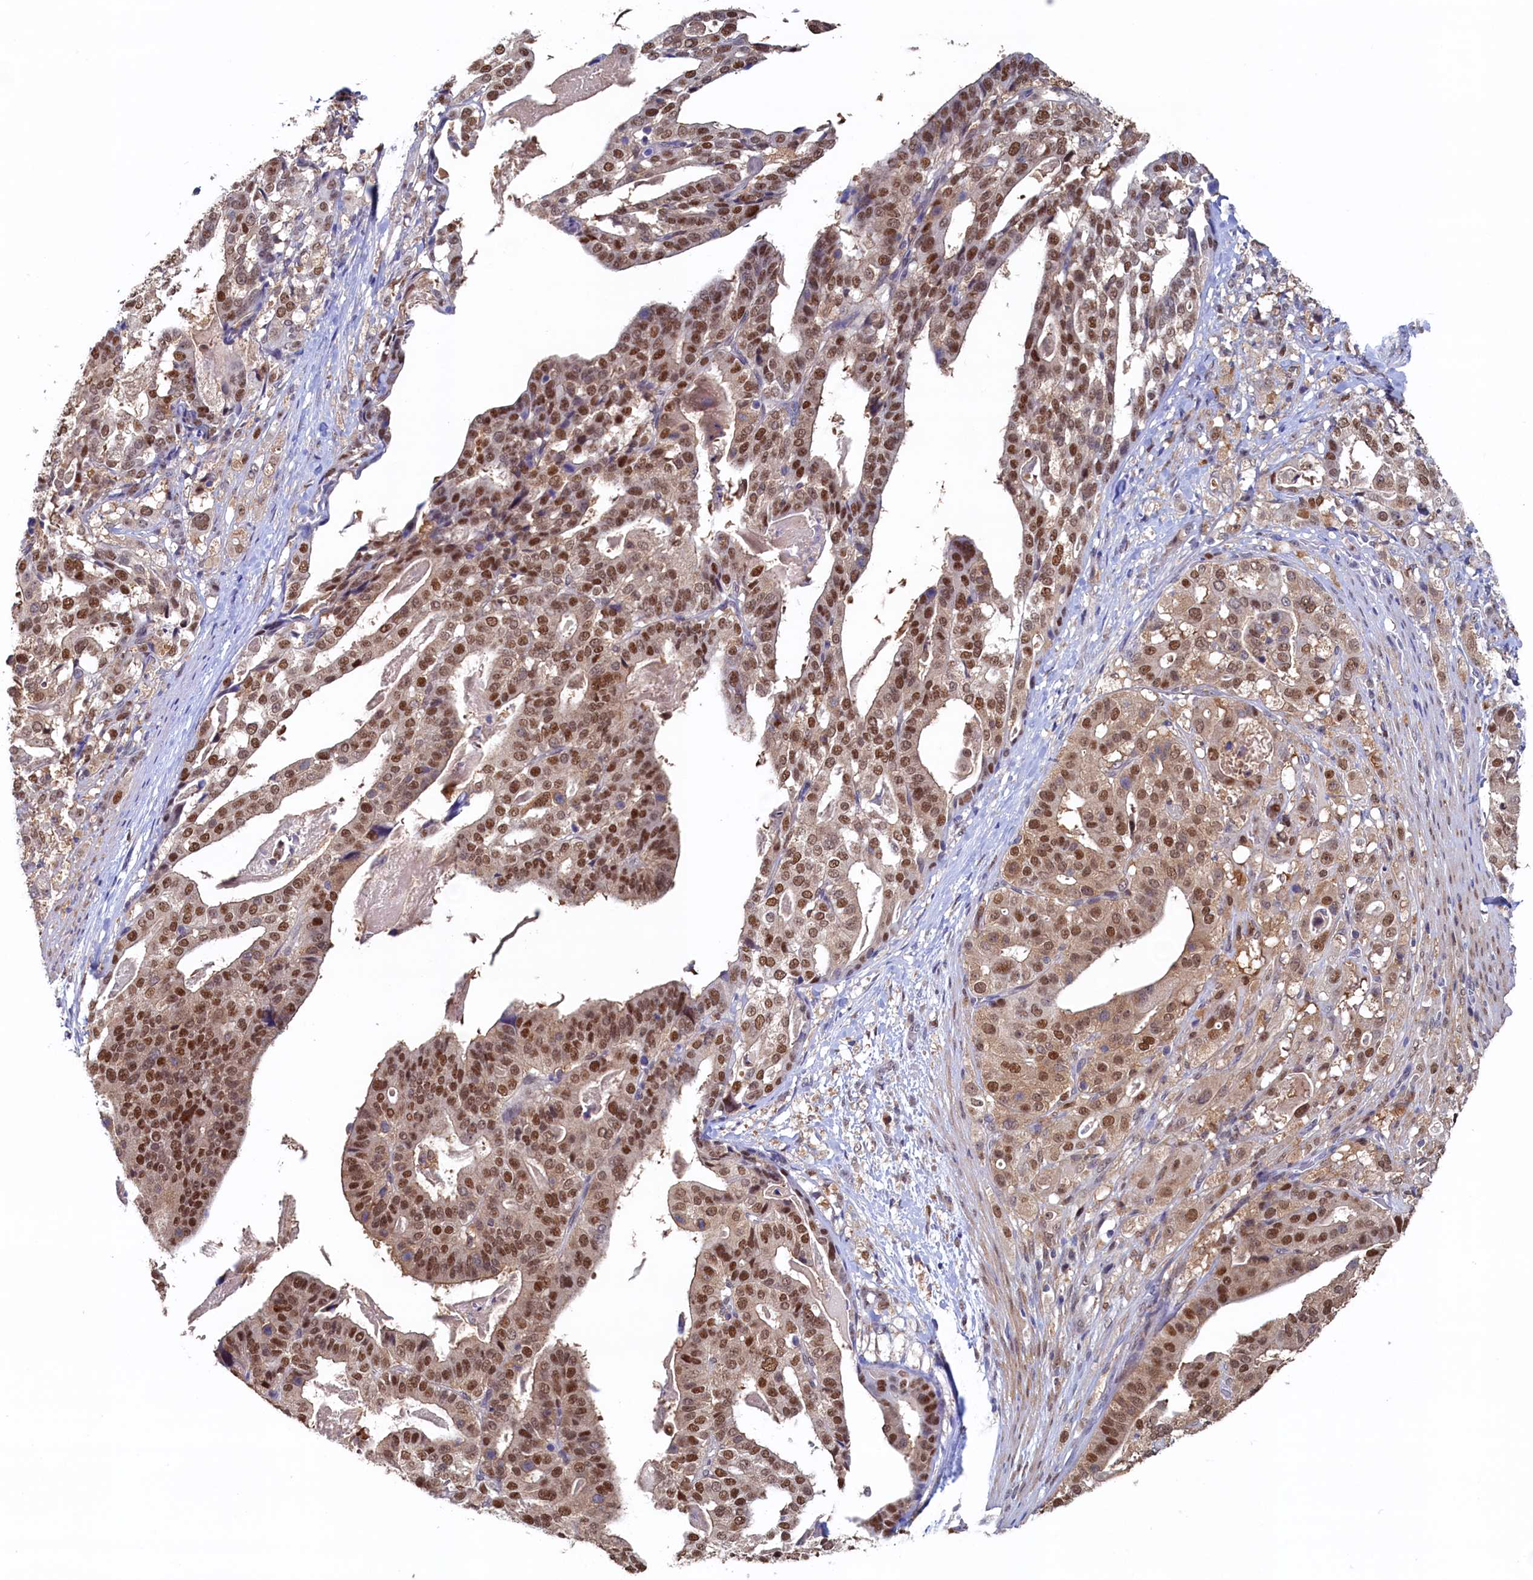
{"staining": {"intensity": "moderate", "quantity": ">75%", "location": "nuclear"}, "tissue": "stomach cancer", "cell_type": "Tumor cells", "image_type": "cancer", "snomed": [{"axis": "morphology", "description": "Adenocarcinoma, NOS"}, {"axis": "topography", "description": "Stomach"}], "caption": "Immunohistochemical staining of stomach cancer (adenocarcinoma) reveals medium levels of moderate nuclear protein staining in about >75% of tumor cells.", "gene": "AHCY", "patient": {"sex": "male", "age": 48}}